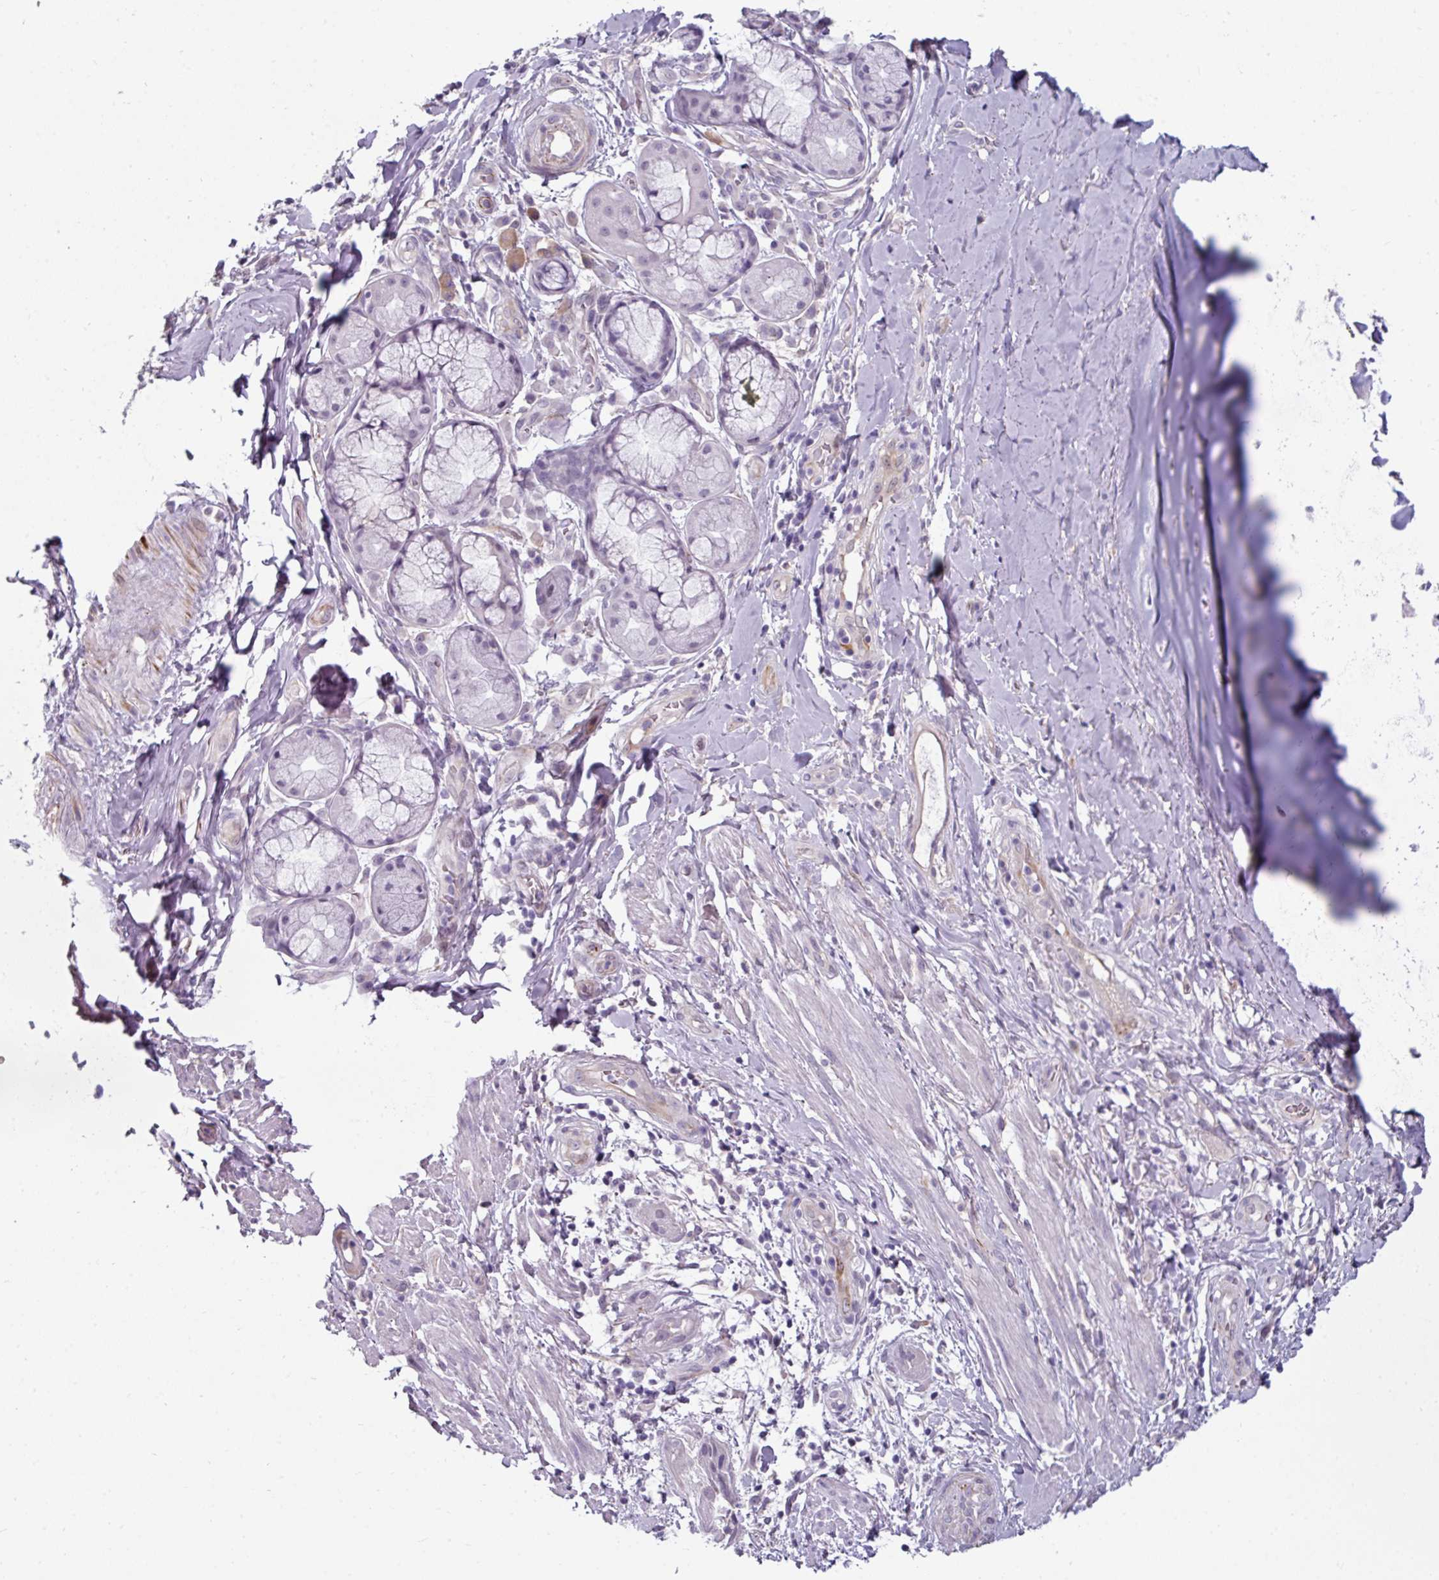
{"staining": {"intensity": "negative", "quantity": "none", "location": "none"}, "tissue": "soft tissue", "cell_type": "Chondrocytes", "image_type": "normal", "snomed": [{"axis": "morphology", "description": "Normal tissue, NOS"}, {"axis": "morphology", "description": "Squamous cell carcinoma, NOS"}, {"axis": "topography", "description": "Bronchus"}, {"axis": "topography", "description": "Lung"}], "caption": "Chondrocytes are negative for protein expression in benign human soft tissue. (Immunohistochemistry, brightfield microscopy, high magnification).", "gene": "EYA3", "patient": {"sex": "female", "age": 70}}